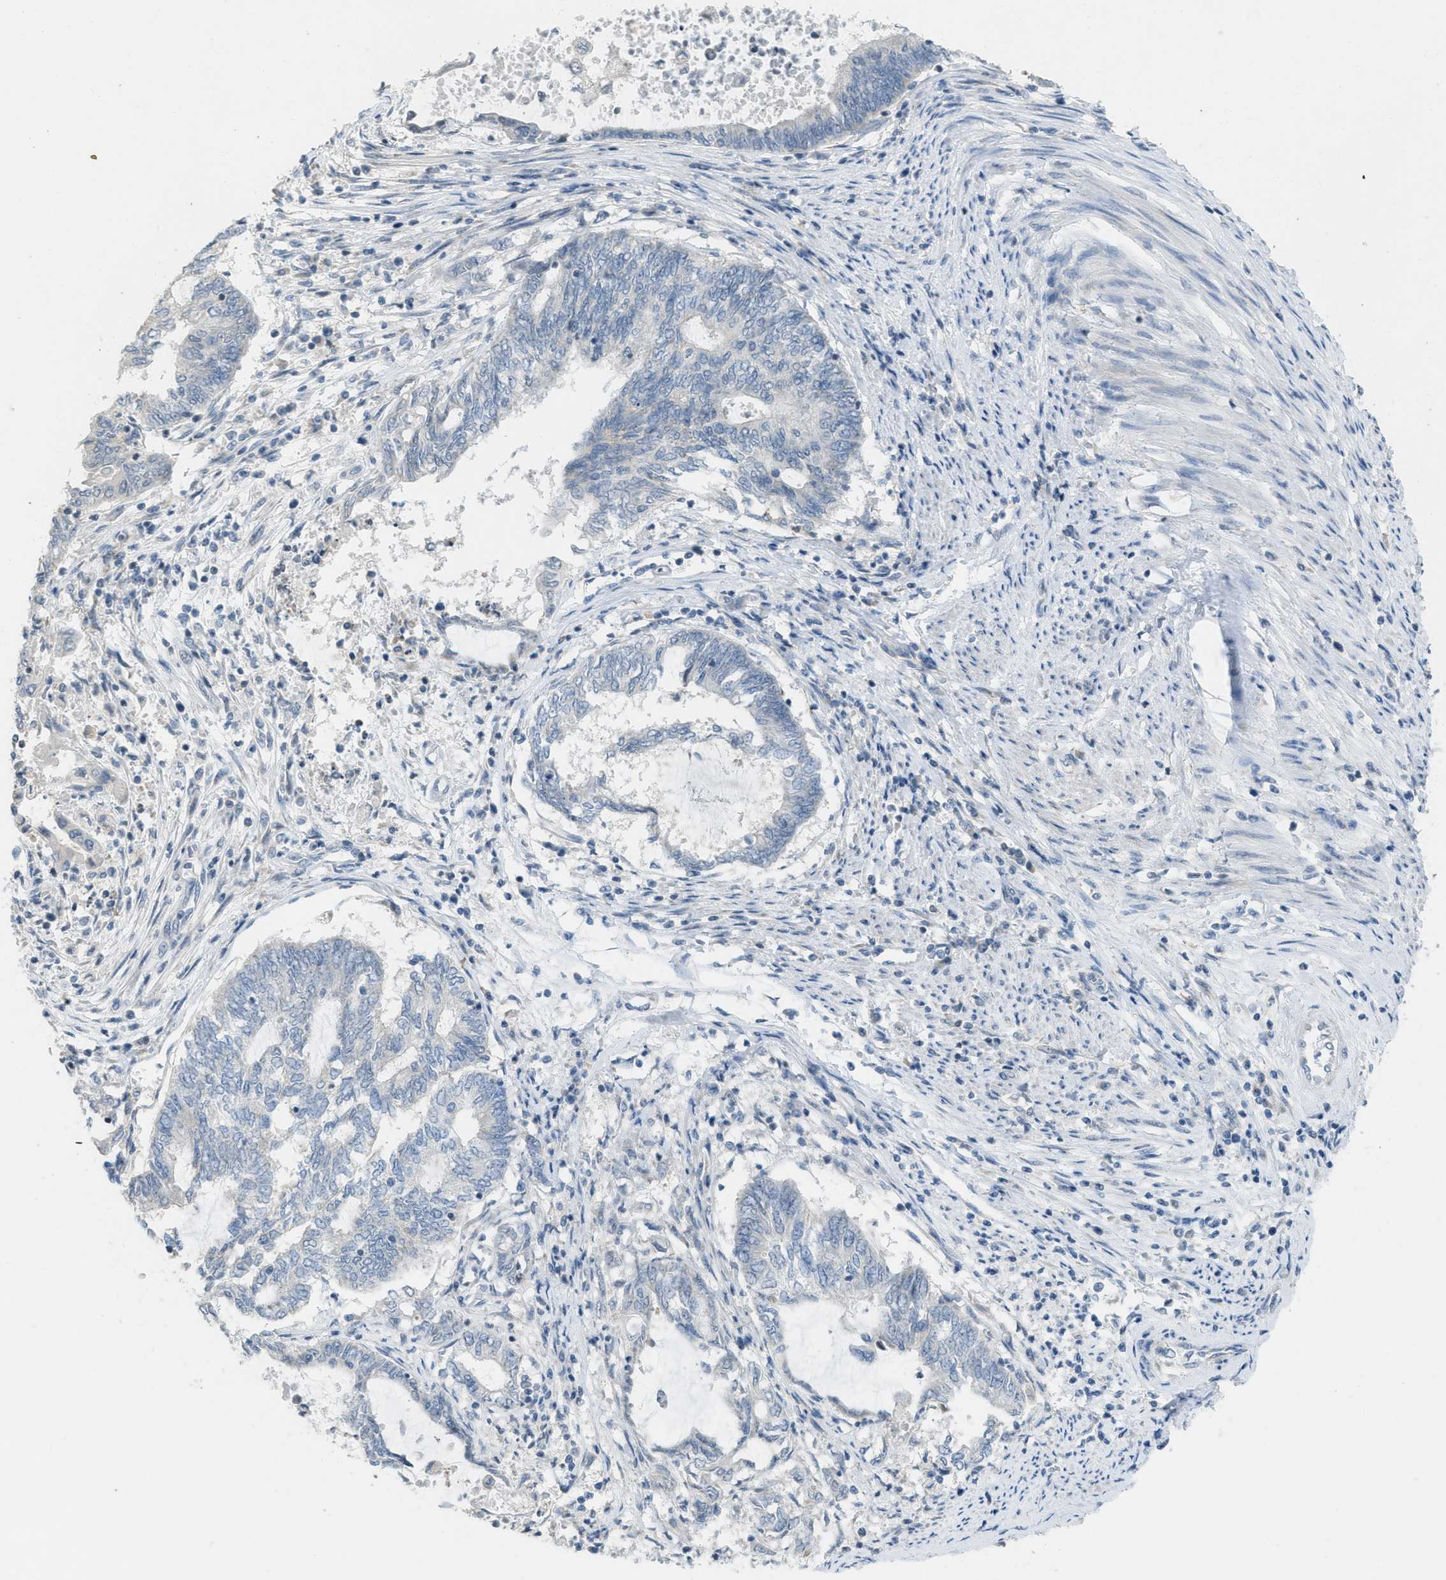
{"staining": {"intensity": "negative", "quantity": "none", "location": "none"}, "tissue": "endometrial cancer", "cell_type": "Tumor cells", "image_type": "cancer", "snomed": [{"axis": "morphology", "description": "Adenocarcinoma, NOS"}, {"axis": "topography", "description": "Uterus"}, {"axis": "topography", "description": "Endometrium"}], "caption": "High power microscopy histopathology image of an IHC micrograph of endometrial adenocarcinoma, revealing no significant expression in tumor cells. (Stains: DAB (3,3'-diaminobenzidine) immunohistochemistry with hematoxylin counter stain, Microscopy: brightfield microscopy at high magnification).", "gene": "TXNDC2", "patient": {"sex": "female", "age": 70}}